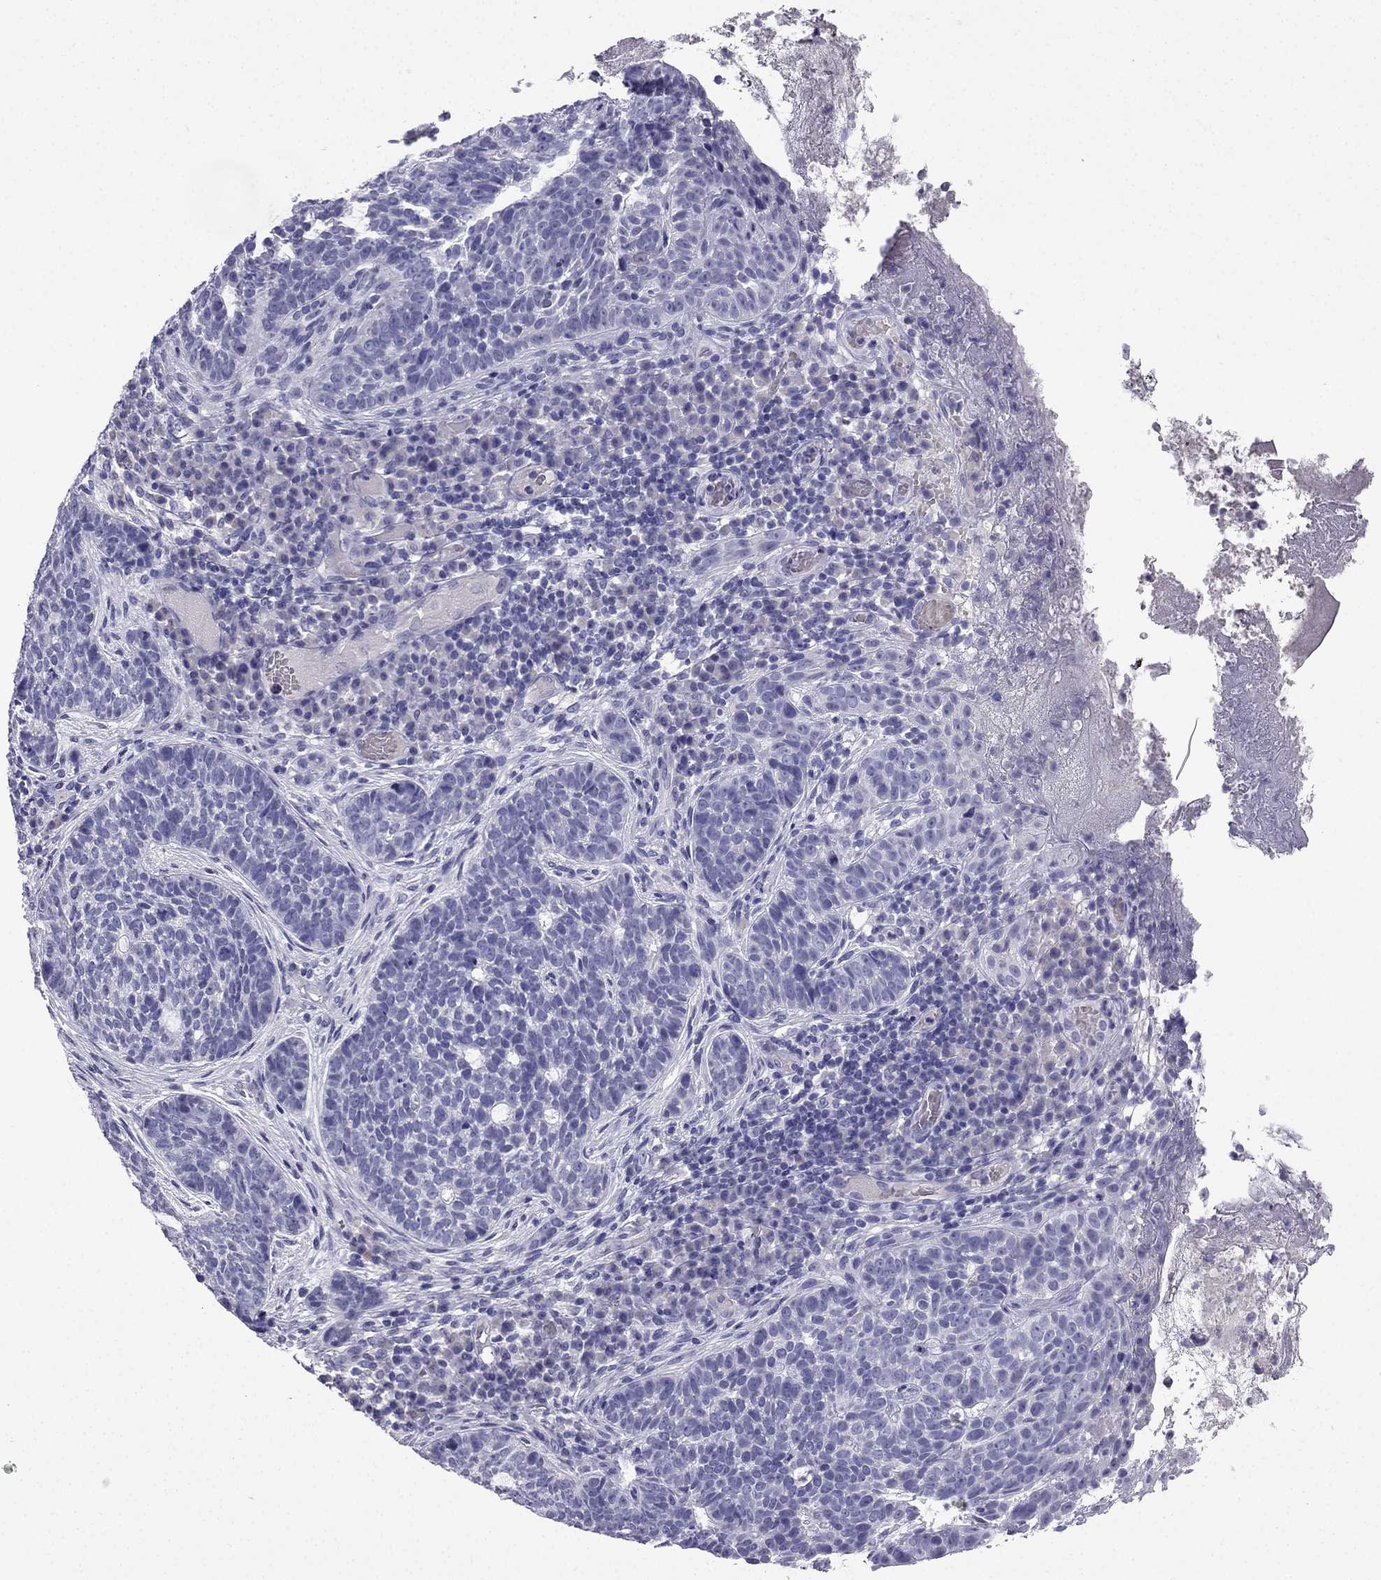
{"staining": {"intensity": "negative", "quantity": "none", "location": "none"}, "tissue": "skin cancer", "cell_type": "Tumor cells", "image_type": "cancer", "snomed": [{"axis": "morphology", "description": "Basal cell carcinoma"}, {"axis": "topography", "description": "Skin"}], "caption": "Immunohistochemistry histopathology image of human skin basal cell carcinoma stained for a protein (brown), which reveals no expression in tumor cells.", "gene": "NPTX1", "patient": {"sex": "female", "age": 69}}